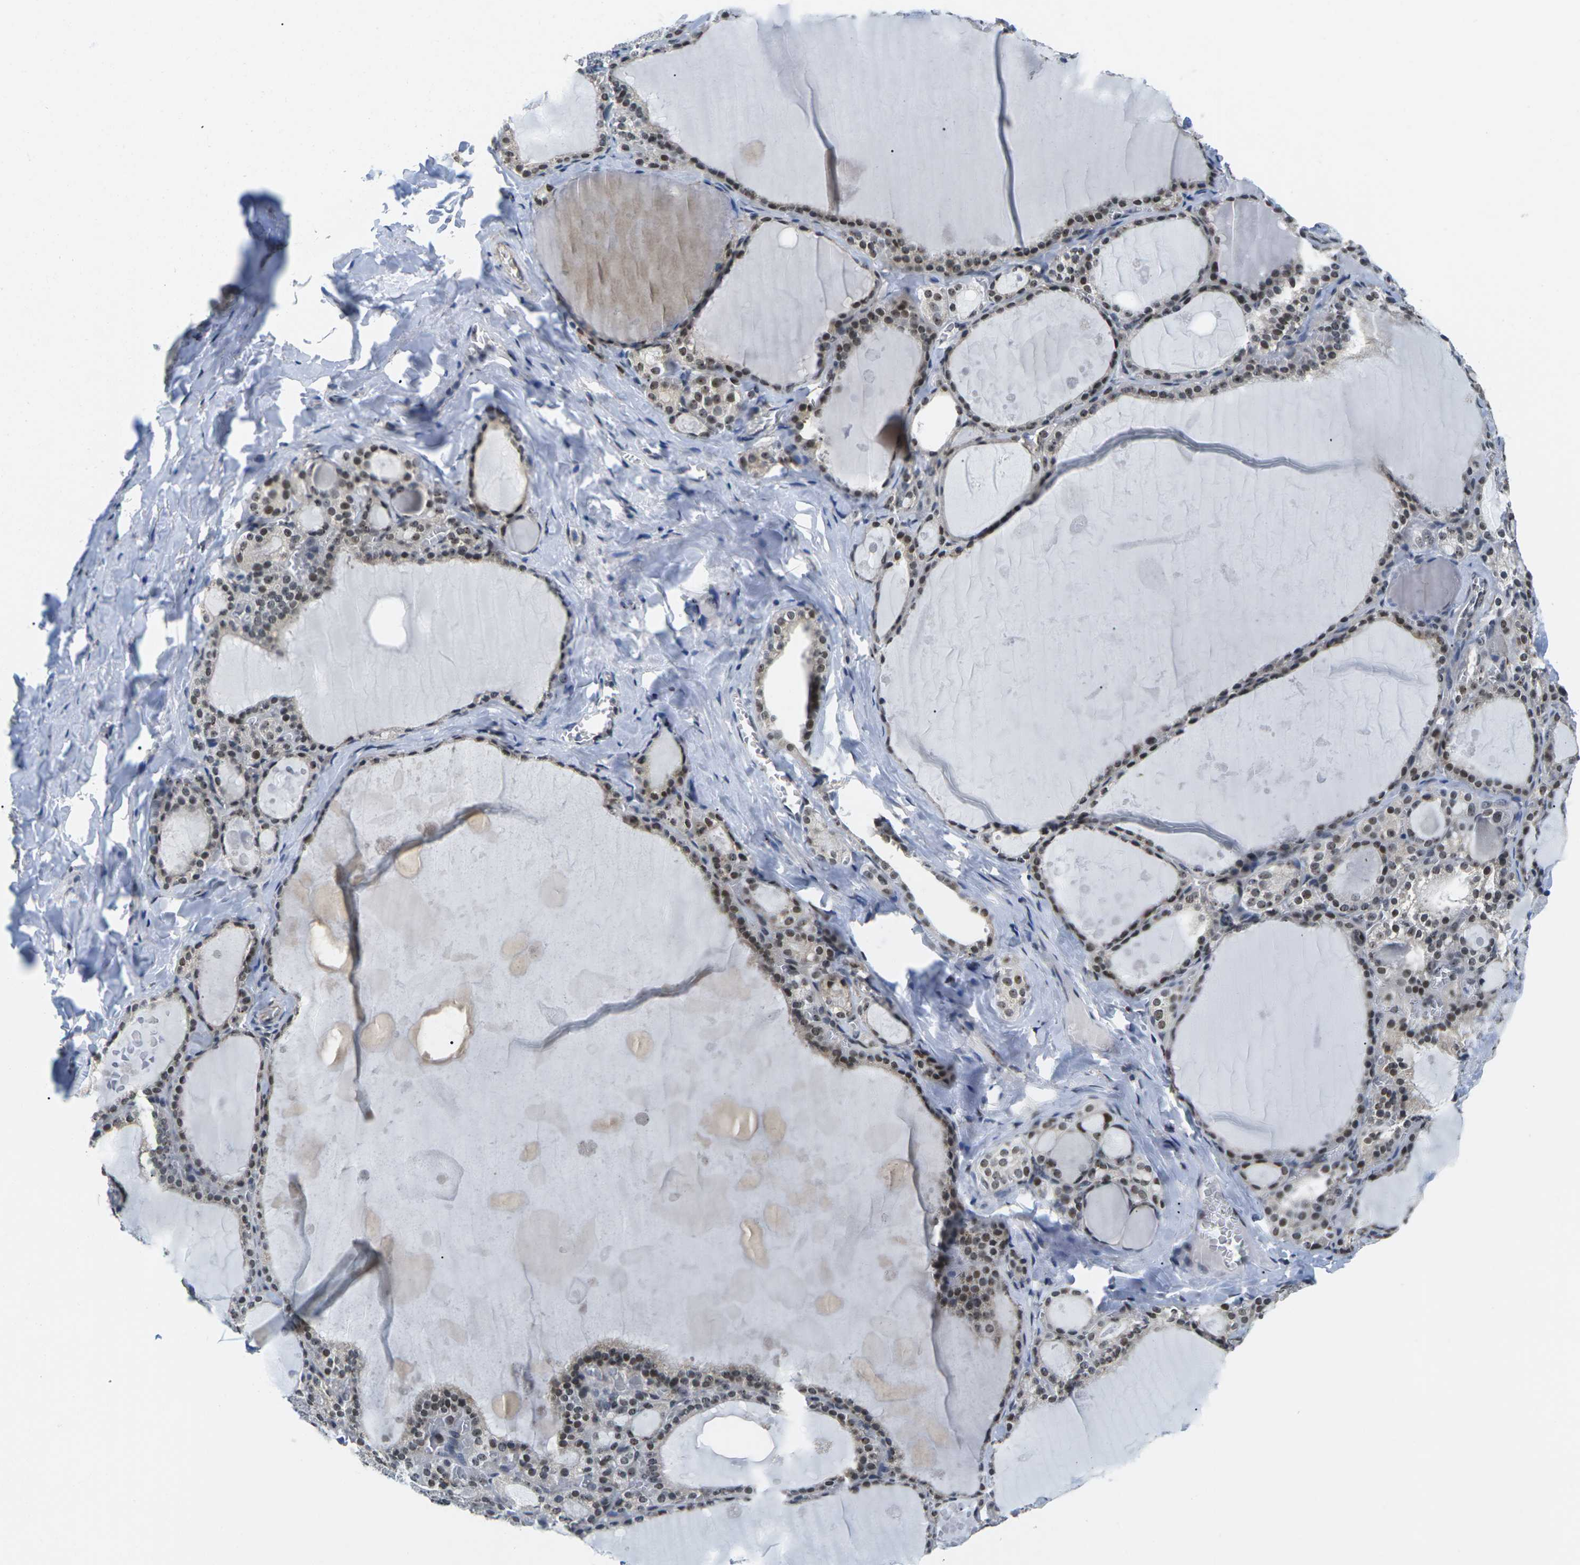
{"staining": {"intensity": "moderate", "quantity": ">75%", "location": "cytoplasmic/membranous,nuclear"}, "tissue": "thyroid gland", "cell_type": "Glandular cells", "image_type": "normal", "snomed": [{"axis": "morphology", "description": "Normal tissue, NOS"}, {"axis": "topography", "description": "Thyroid gland"}], "caption": "Thyroid gland stained with DAB (3,3'-diaminobenzidine) IHC demonstrates medium levels of moderate cytoplasmic/membranous,nuclear expression in approximately >75% of glandular cells. (DAB (3,3'-diaminobenzidine) IHC, brown staining for protein, blue staining for nuclei).", "gene": "NSRP1", "patient": {"sex": "male", "age": 56}}